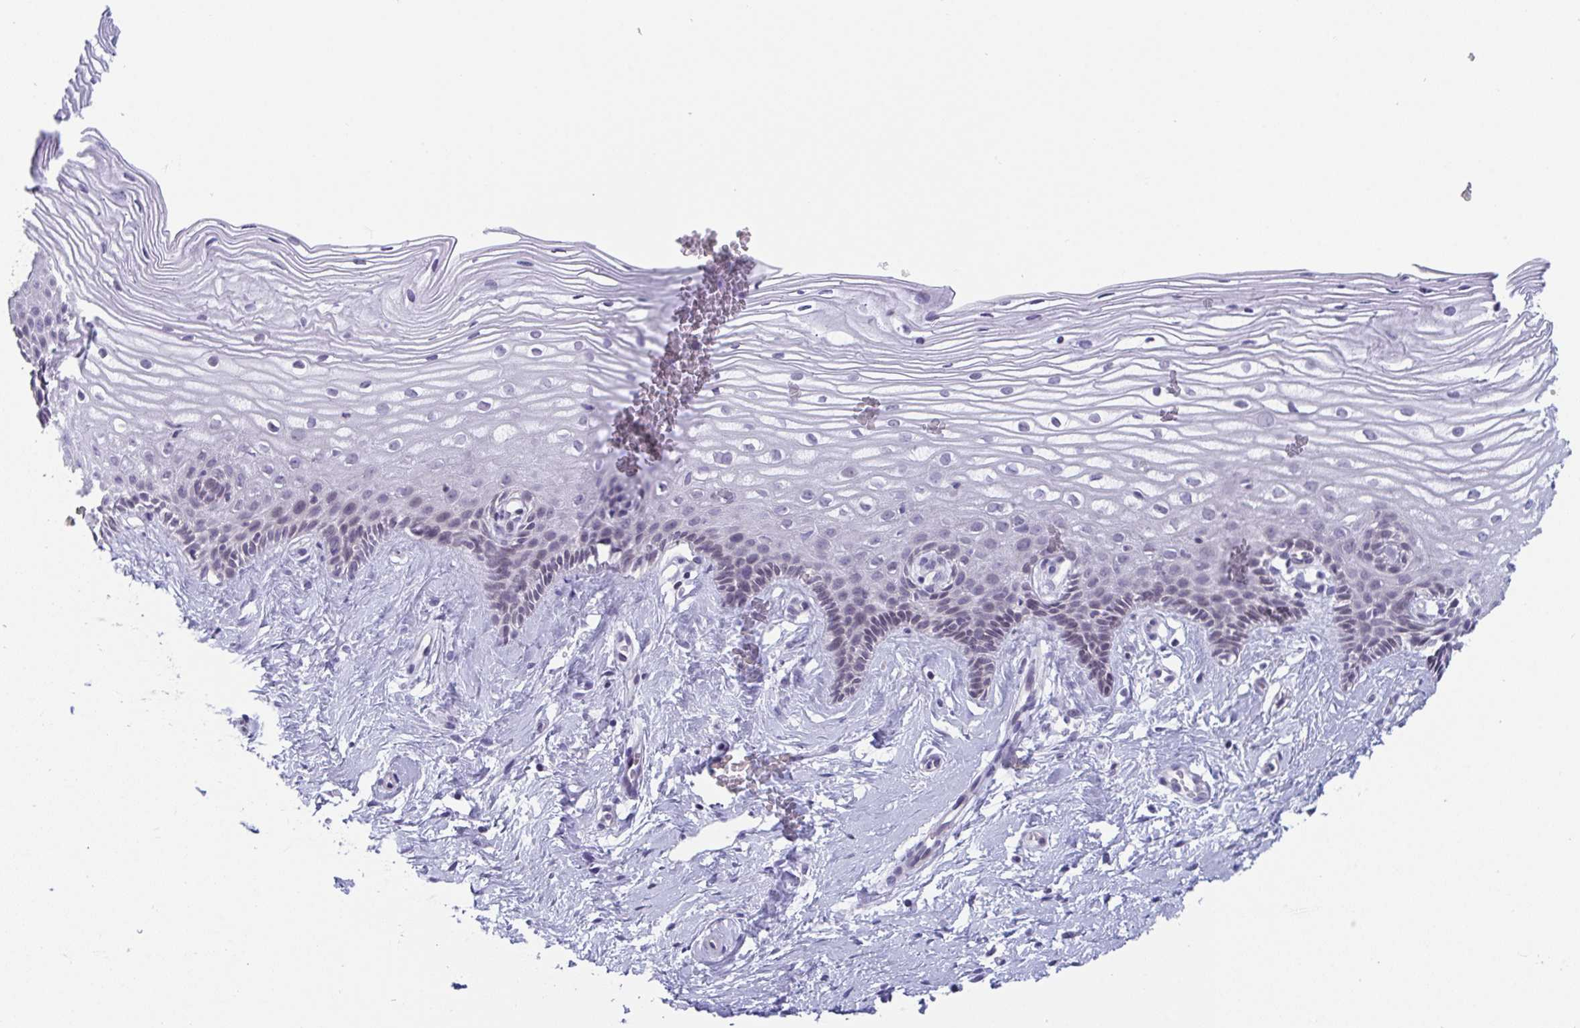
{"staining": {"intensity": "weak", "quantity": ">75%", "location": "cytoplasmic/membranous,nuclear"}, "tissue": "cervix", "cell_type": "Glandular cells", "image_type": "normal", "snomed": [{"axis": "morphology", "description": "Normal tissue, NOS"}, {"axis": "topography", "description": "Cervix"}], "caption": "Protein staining by IHC shows weak cytoplasmic/membranous,nuclear staining in approximately >75% of glandular cells in benign cervix. (DAB IHC, brown staining for protein, blue staining for nuclei).", "gene": "BMAL2", "patient": {"sex": "female", "age": 40}}